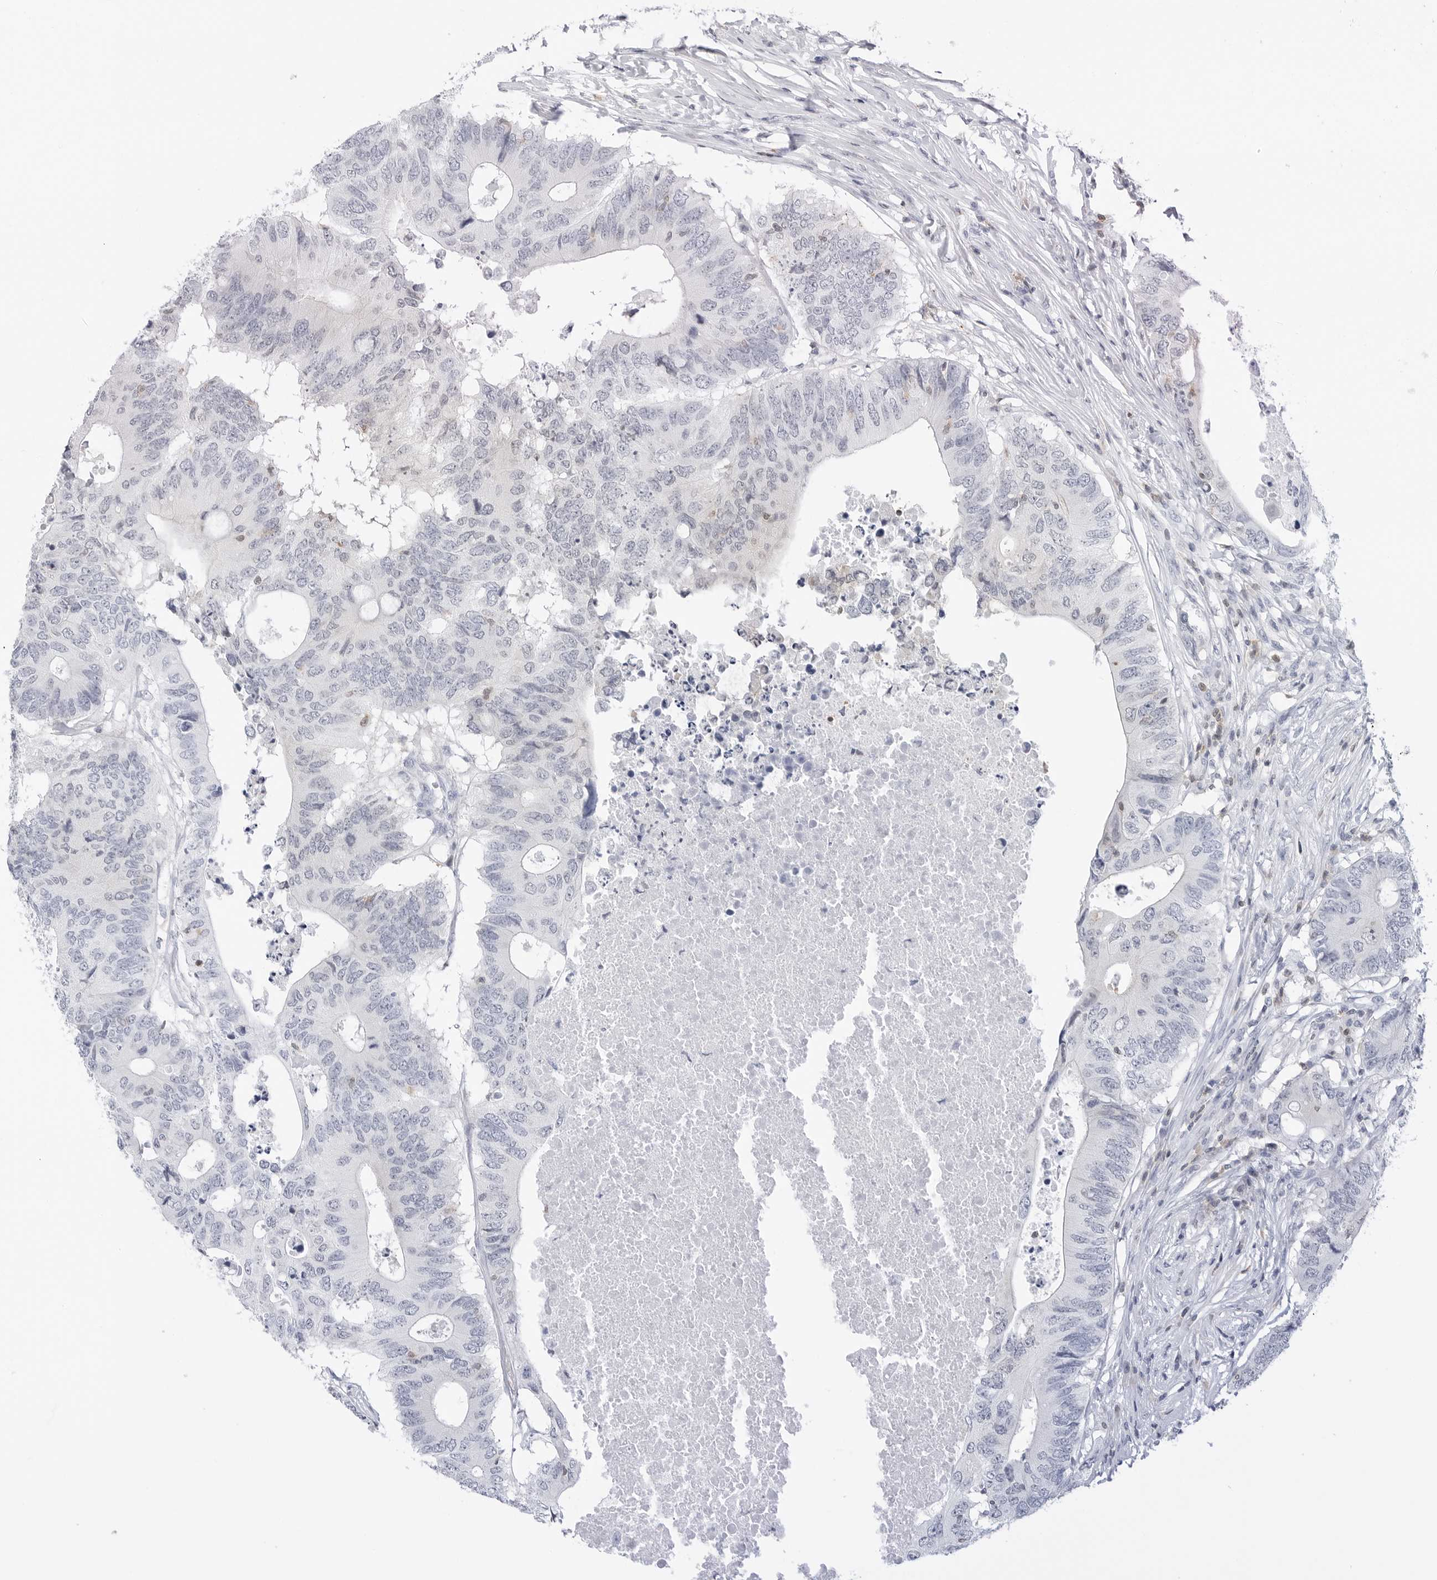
{"staining": {"intensity": "negative", "quantity": "none", "location": "none"}, "tissue": "colorectal cancer", "cell_type": "Tumor cells", "image_type": "cancer", "snomed": [{"axis": "morphology", "description": "Adenocarcinoma, NOS"}, {"axis": "topography", "description": "Colon"}], "caption": "High power microscopy photomicrograph of an IHC image of colorectal adenocarcinoma, revealing no significant positivity in tumor cells.", "gene": "SLC9A3R1", "patient": {"sex": "male", "age": 71}}